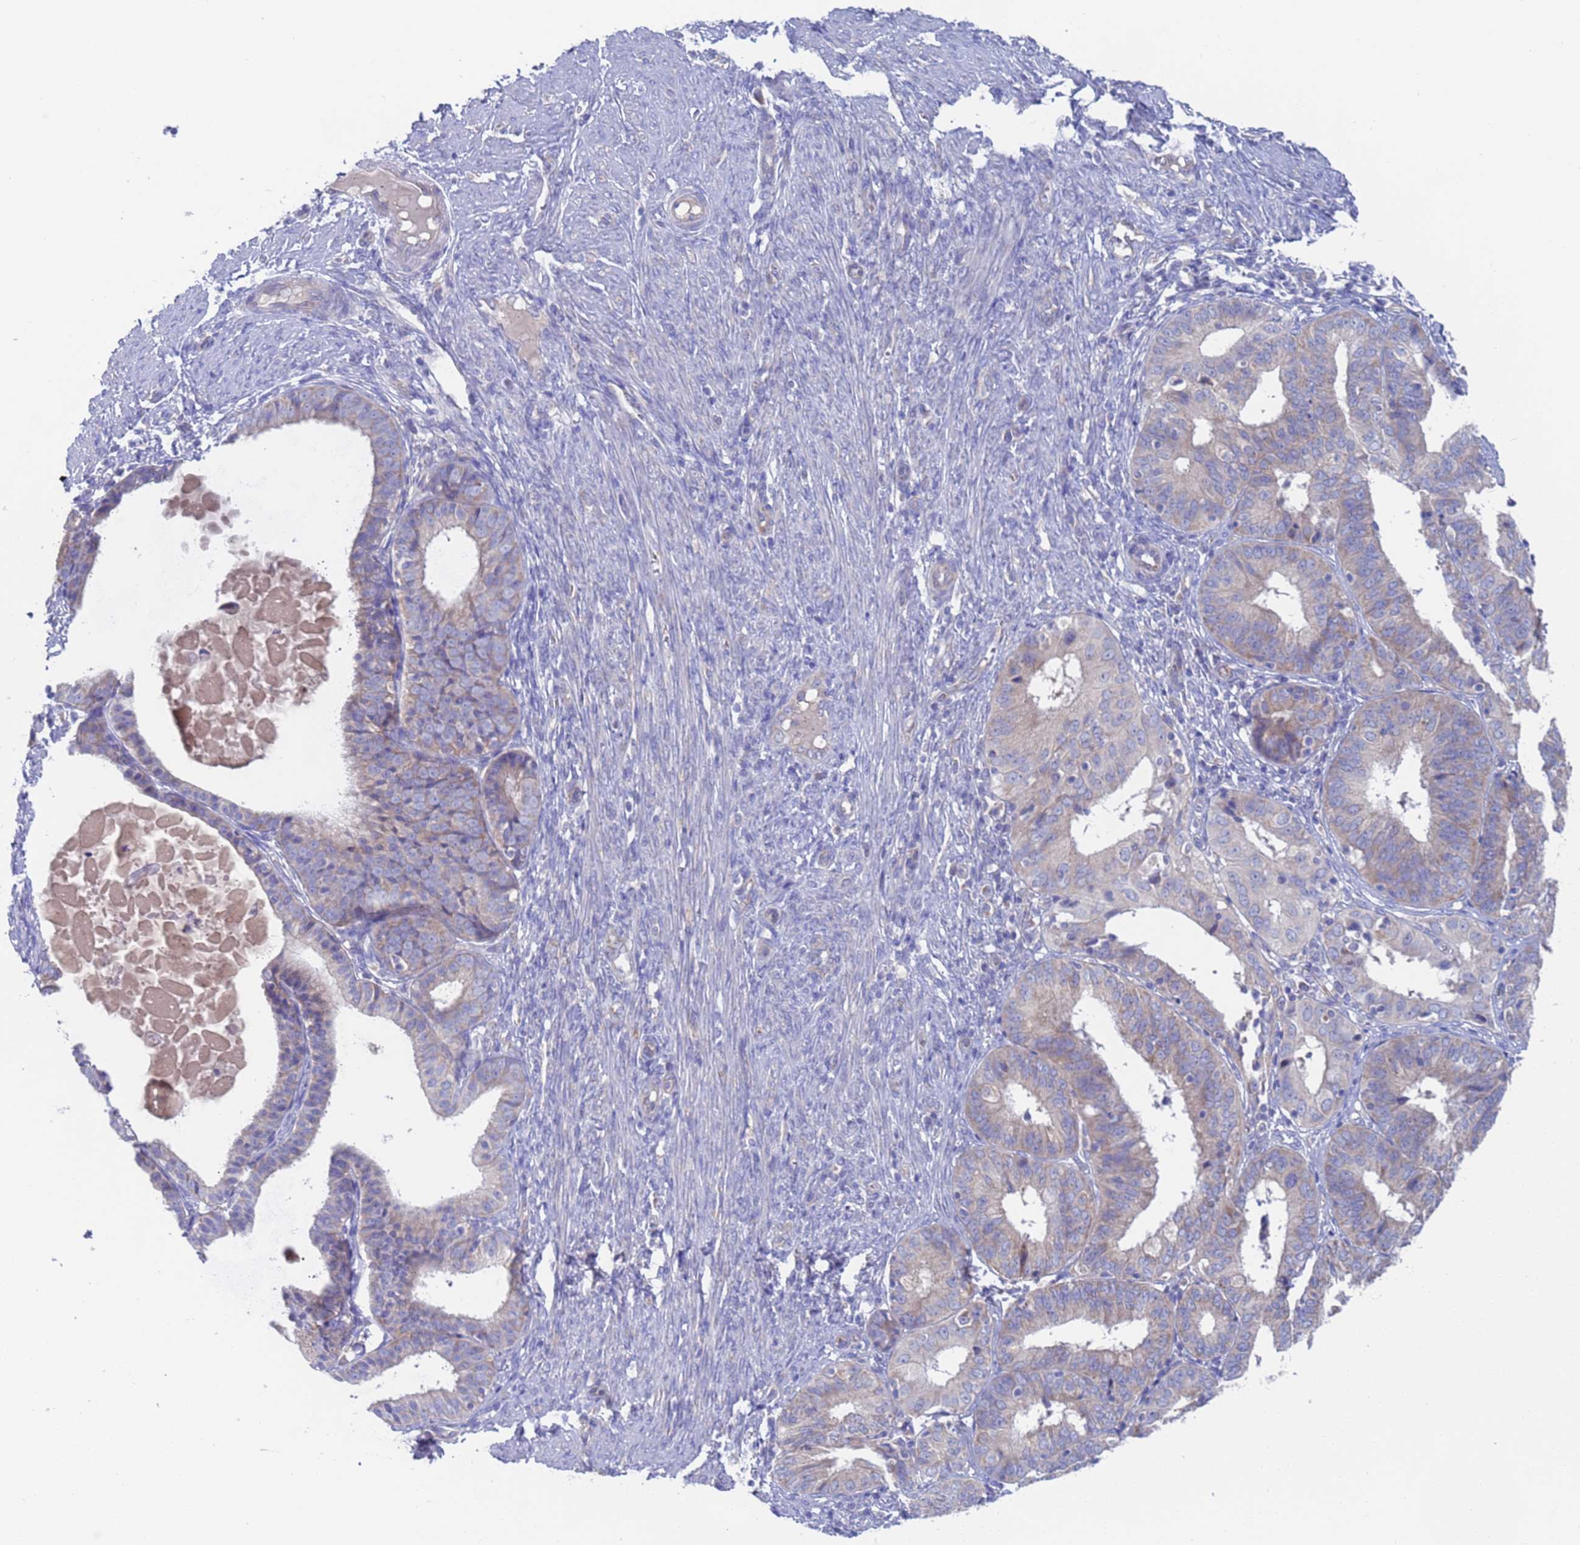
{"staining": {"intensity": "weak", "quantity": "<25%", "location": "cytoplasmic/membranous"}, "tissue": "endometrial cancer", "cell_type": "Tumor cells", "image_type": "cancer", "snomed": [{"axis": "morphology", "description": "Adenocarcinoma, NOS"}, {"axis": "topography", "description": "Endometrium"}], "caption": "This image is of adenocarcinoma (endometrial) stained with immunohistochemistry (IHC) to label a protein in brown with the nuclei are counter-stained blue. There is no staining in tumor cells. Nuclei are stained in blue.", "gene": "PET117", "patient": {"sex": "female", "age": 51}}